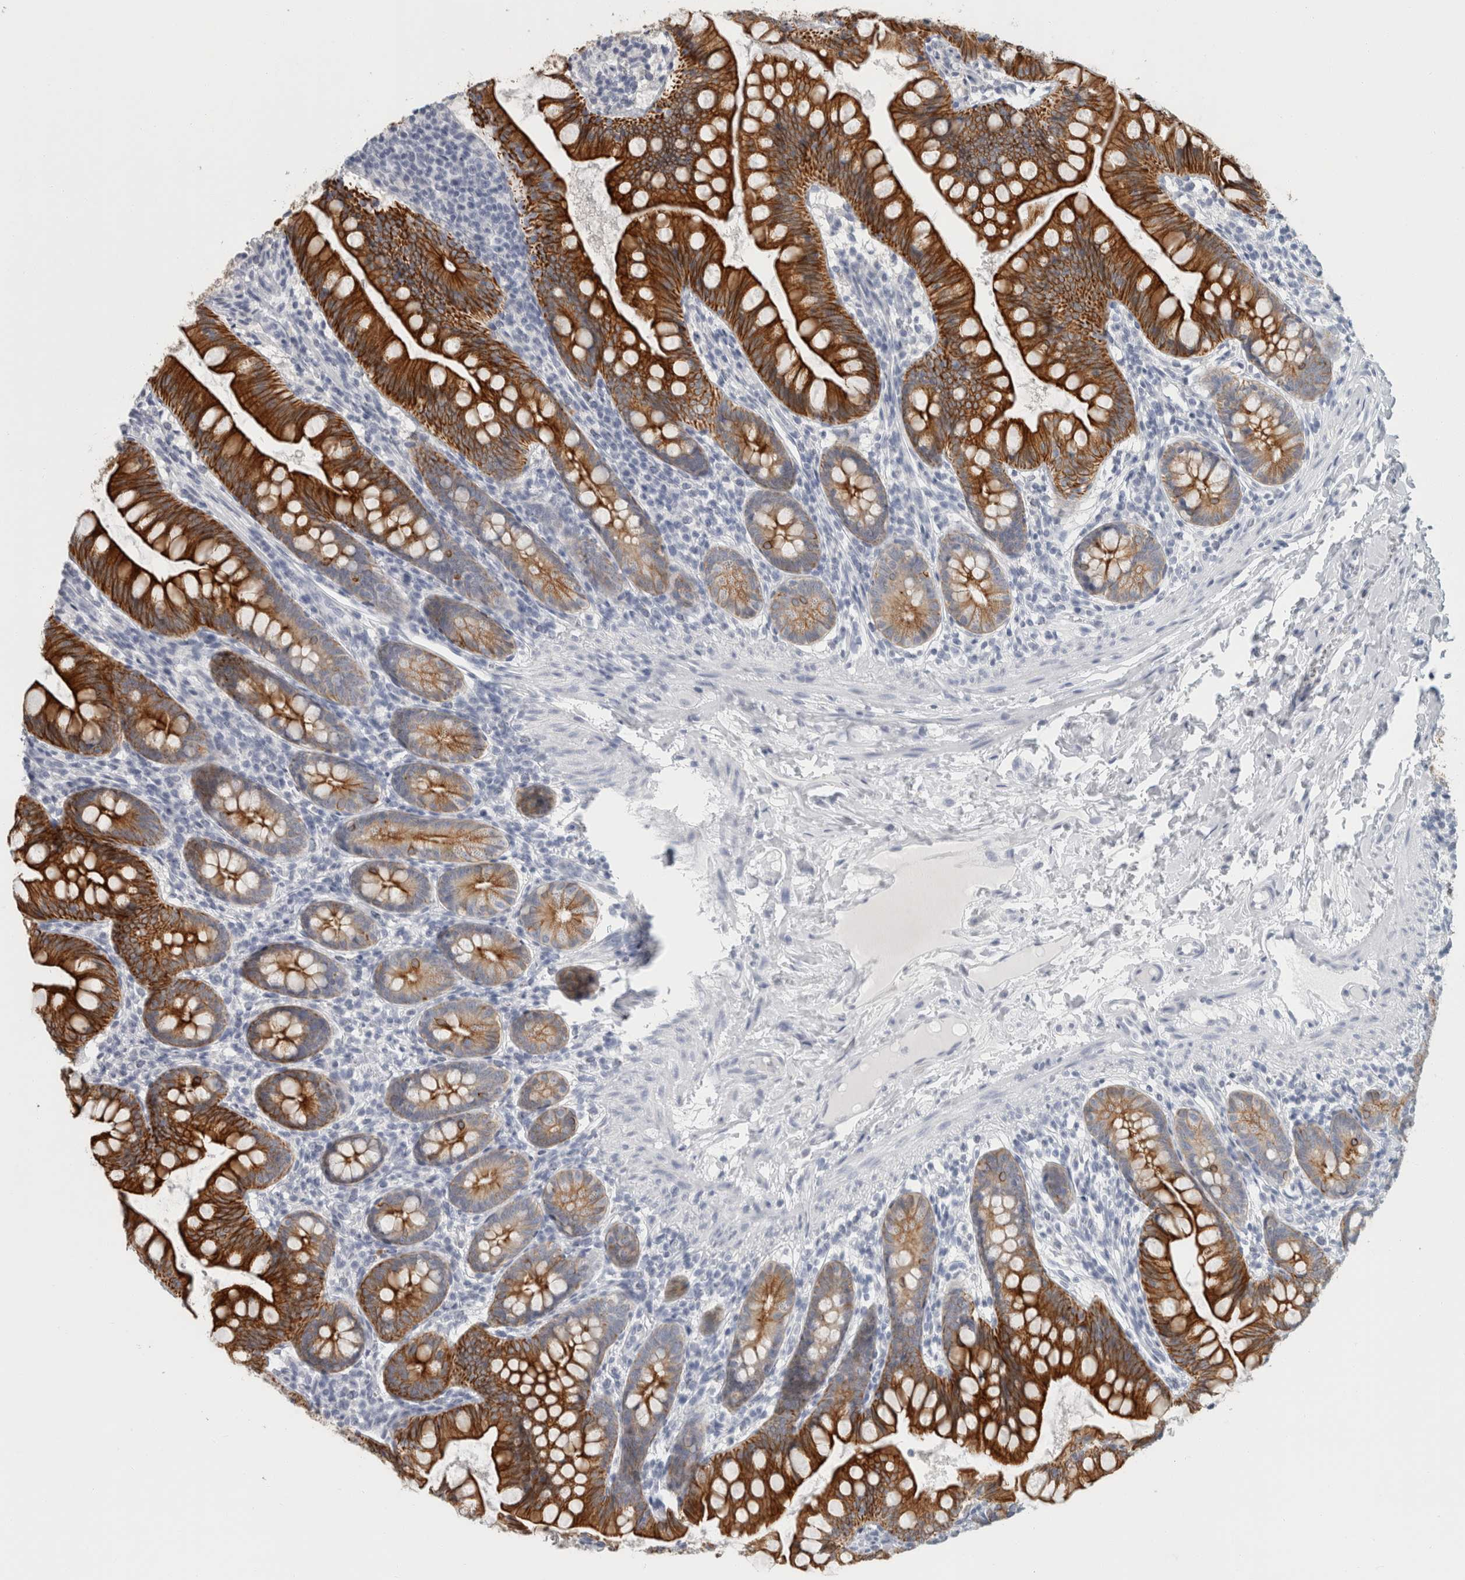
{"staining": {"intensity": "strong", "quantity": ">75%", "location": "cytoplasmic/membranous"}, "tissue": "small intestine", "cell_type": "Glandular cells", "image_type": "normal", "snomed": [{"axis": "morphology", "description": "Normal tissue, NOS"}, {"axis": "topography", "description": "Small intestine"}], "caption": "DAB (3,3'-diaminobenzidine) immunohistochemical staining of unremarkable small intestine reveals strong cytoplasmic/membranous protein staining in about >75% of glandular cells.", "gene": "SLC28A3", "patient": {"sex": "male", "age": 7}}